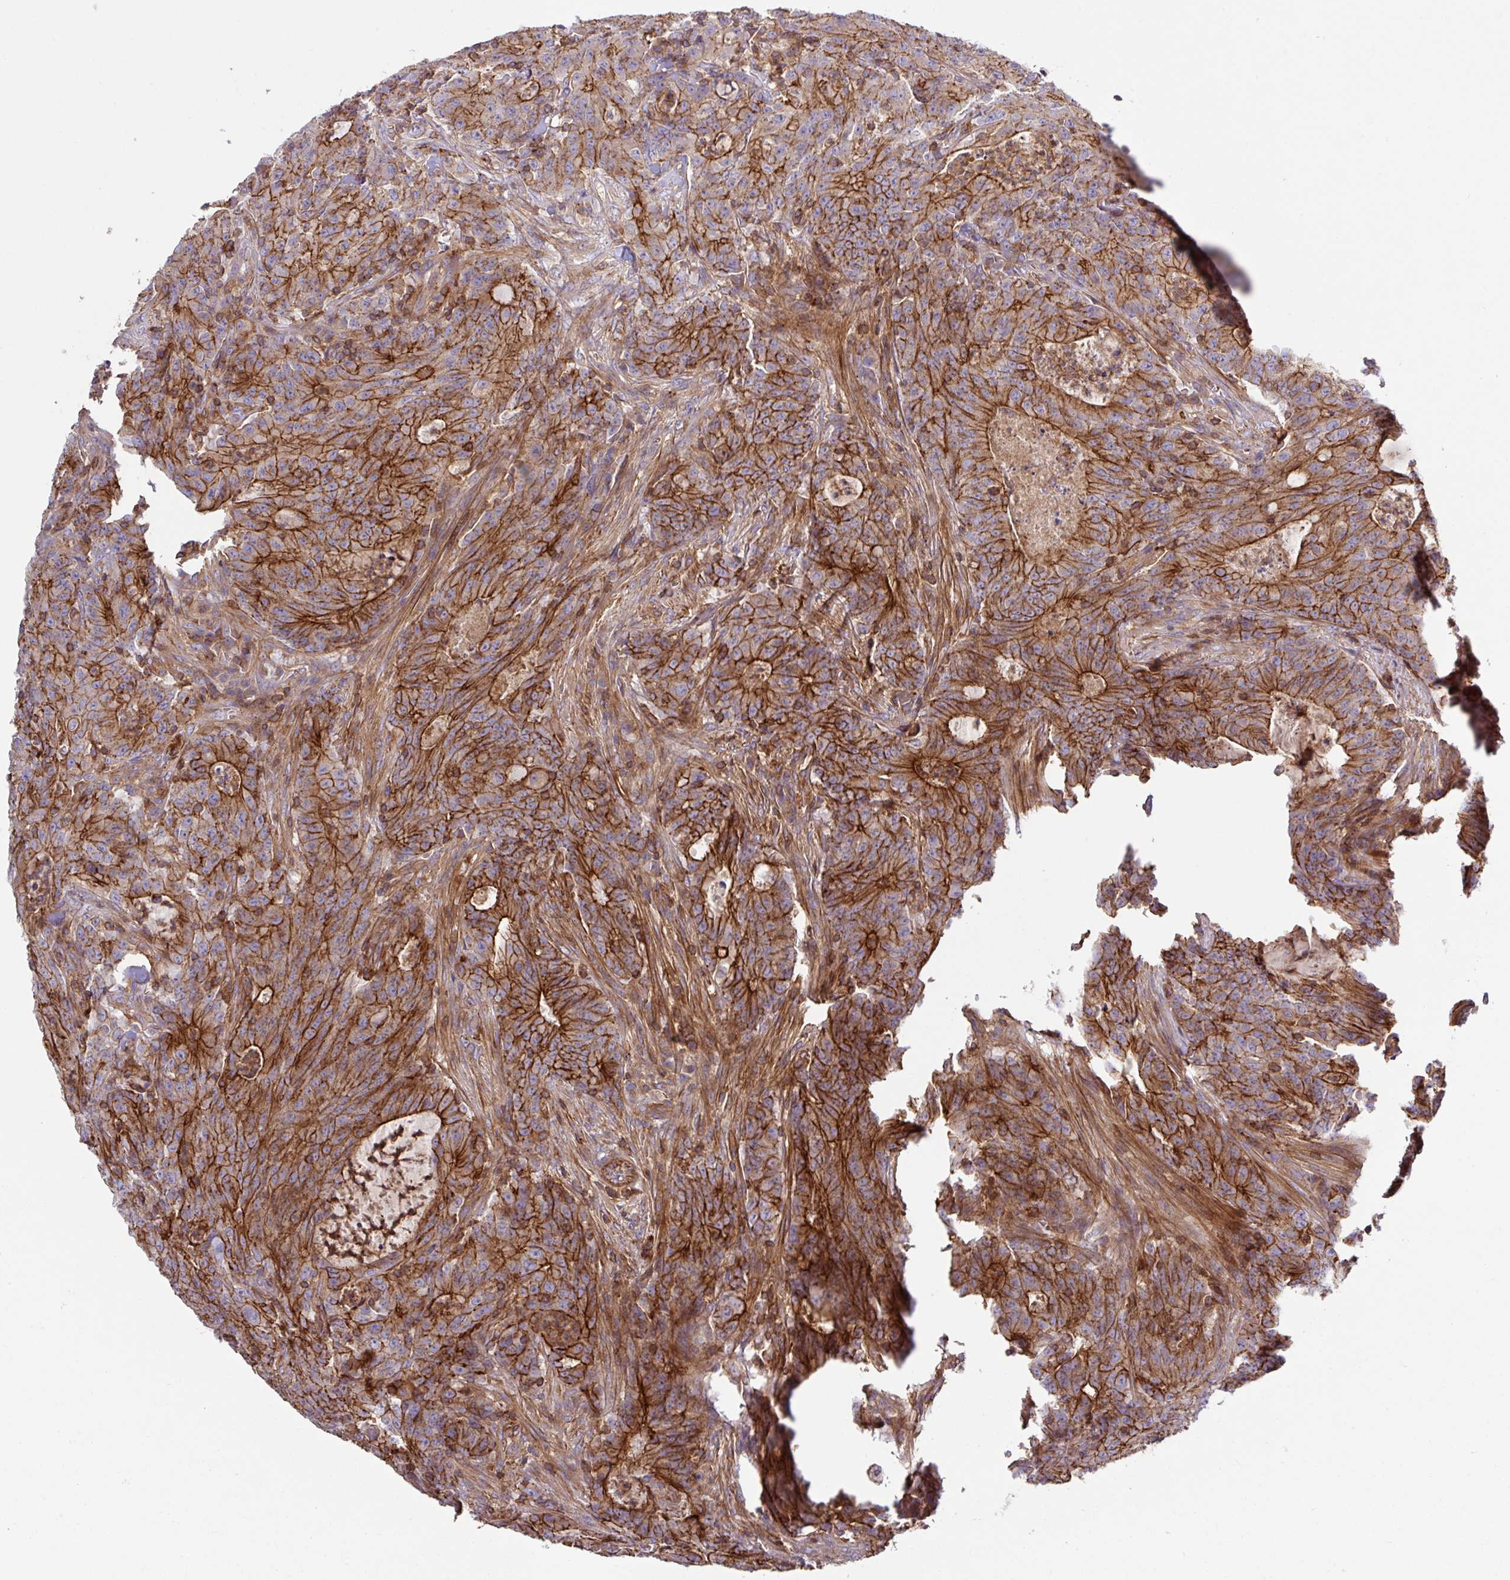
{"staining": {"intensity": "strong", "quantity": ">75%", "location": "cytoplasmic/membranous"}, "tissue": "colorectal cancer", "cell_type": "Tumor cells", "image_type": "cancer", "snomed": [{"axis": "morphology", "description": "Adenocarcinoma, NOS"}, {"axis": "topography", "description": "Colon"}], "caption": "Immunohistochemistry image of human colorectal adenocarcinoma stained for a protein (brown), which exhibits high levels of strong cytoplasmic/membranous expression in approximately >75% of tumor cells.", "gene": "RIC1", "patient": {"sex": "male", "age": 83}}